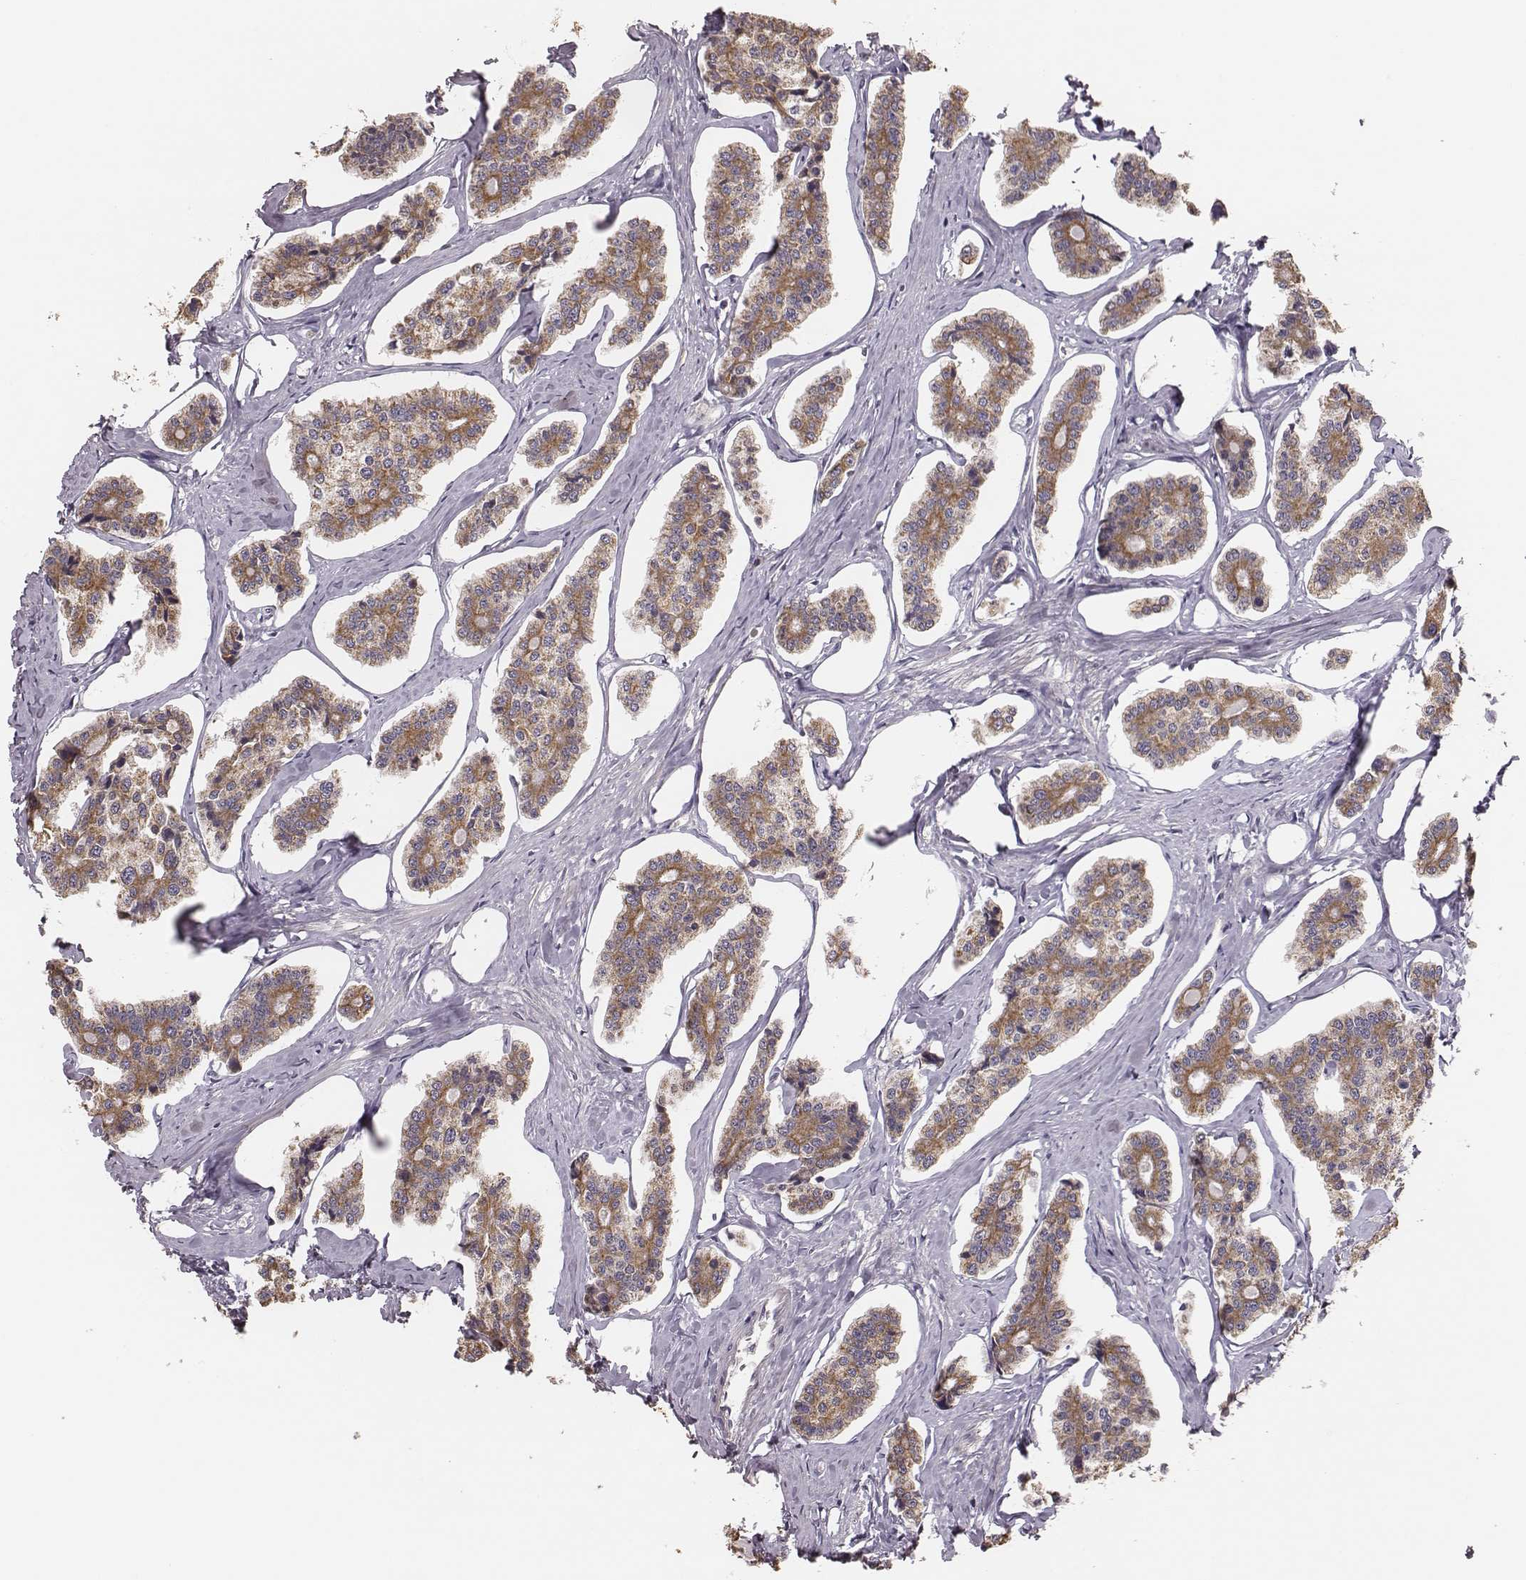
{"staining": {"intensity": "moderate", "quantity": ">75%", "location": "cytoplasmic/membranous"}, "tissue": "carcinoid", "cell_type": "Tumor cells", "image_type": "cancer", "snomed": [{"axis": "morphology", "description": "Carcinoid, malignant, NOS"}, {"axis": "topography", "description": "Small intestine"}], "caption": "Protein staining exhibits moderate cytoplasmic/membranous staining in approximately >75% of tumor cells in carcinoid.", "gene": "HAVCR1", "patient": {"sex": "female", "age": 65}}